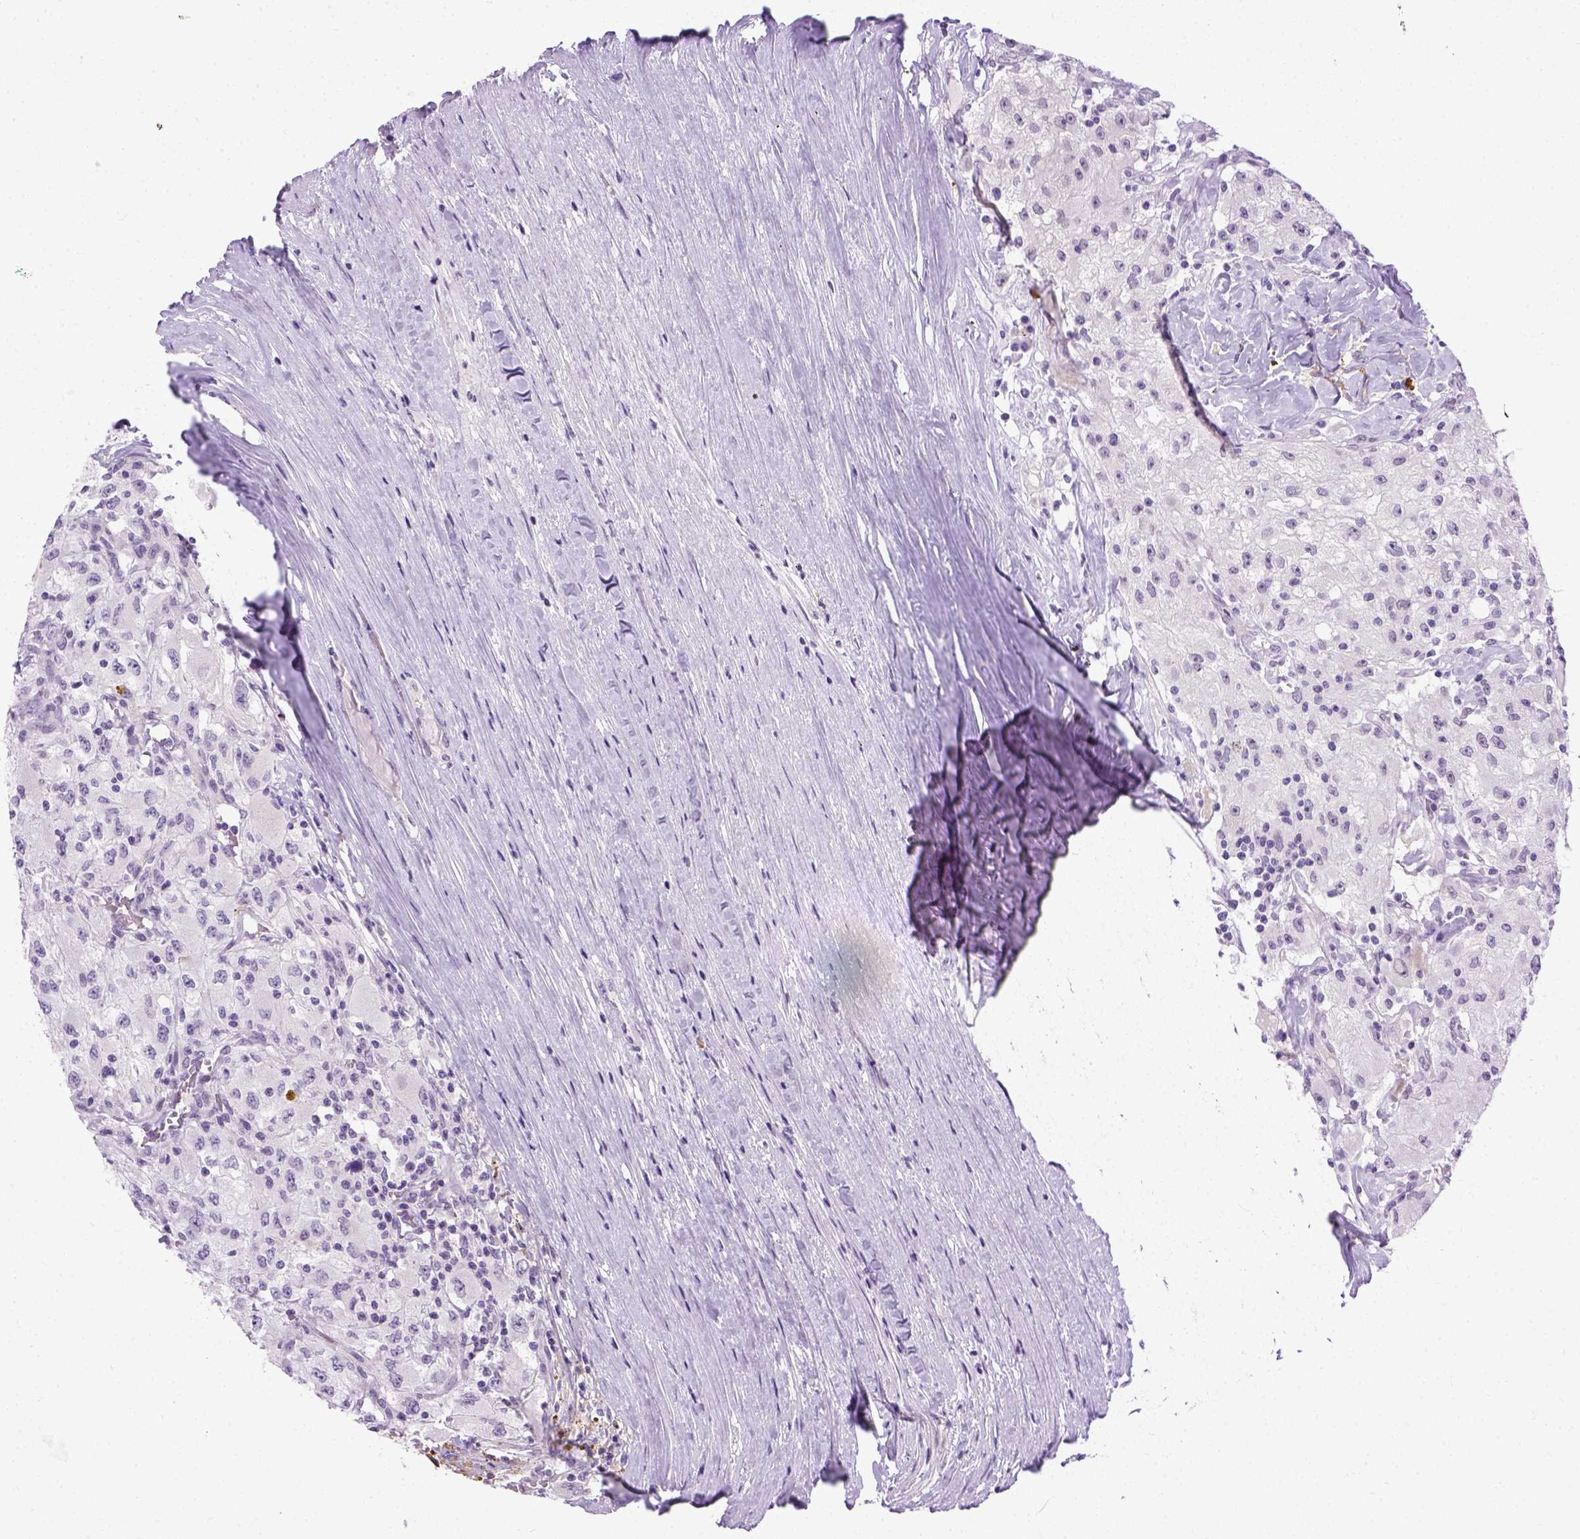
{"staining": {"intensity": "negative", "quantity": "none", "location": "none"}, "tissue": "renal cancer", "cell_type": "Tumor cells", "image_type": "cancer", "snomed": [{"axis": "morphology", "description": "Adenocarcinoma, NOS"}, {"axis": "topography", "description": "Kidney"}], "caption": "Human adenocarcinoma (renal) stained for a protein using IHC demonstrates no staining in tumor cells.", "gene": "FAM184B", "patient": {"sex": "female", "age": 67}}